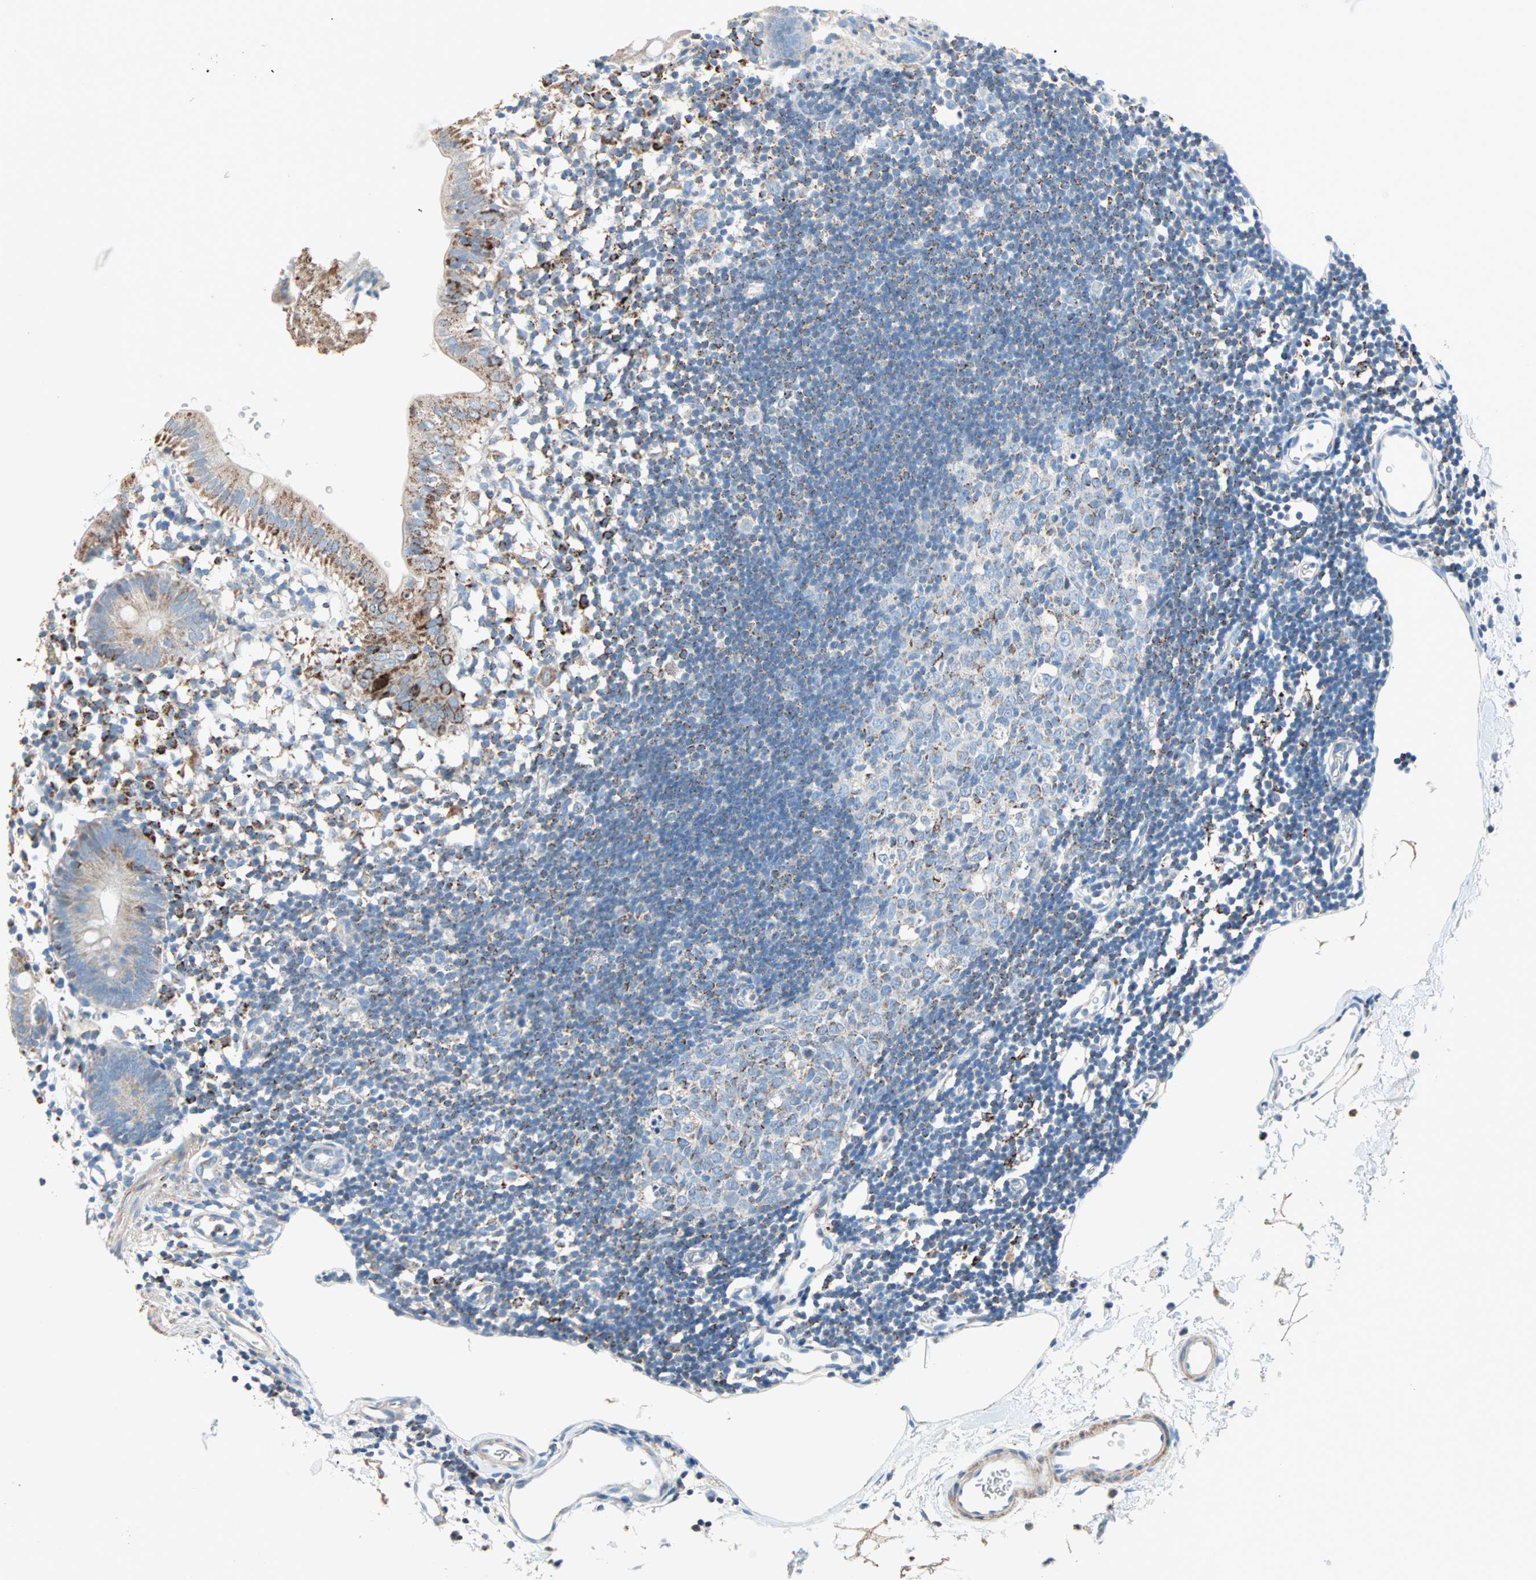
{"staining": {"intensity": "weak", "quantity": "25%-75%", "location": "cytoplasmic/membranous"}, "tissue": "colon", "cell_type": "Endothelial cells", "image_type": "normal", "snomed": [{"axis": "morphology", "description": "Normal tissue, NOS"}, {"axis": "morphology", "description": "Adenocarcinoma, NOS"}, {"axis": "topography", "description": "Colon"}, {"axis": "topography", "description": "Peripheral nerve tissue"}], "caption": "The image displays immunohistochemical staining of unremarkable colon. There is weak cytoplasmic/membranous expression is present in approximately 25%-75% of endothelial cells.", "gene": "ACVRL1", "patient": {"sex": "male", "age": 14}}